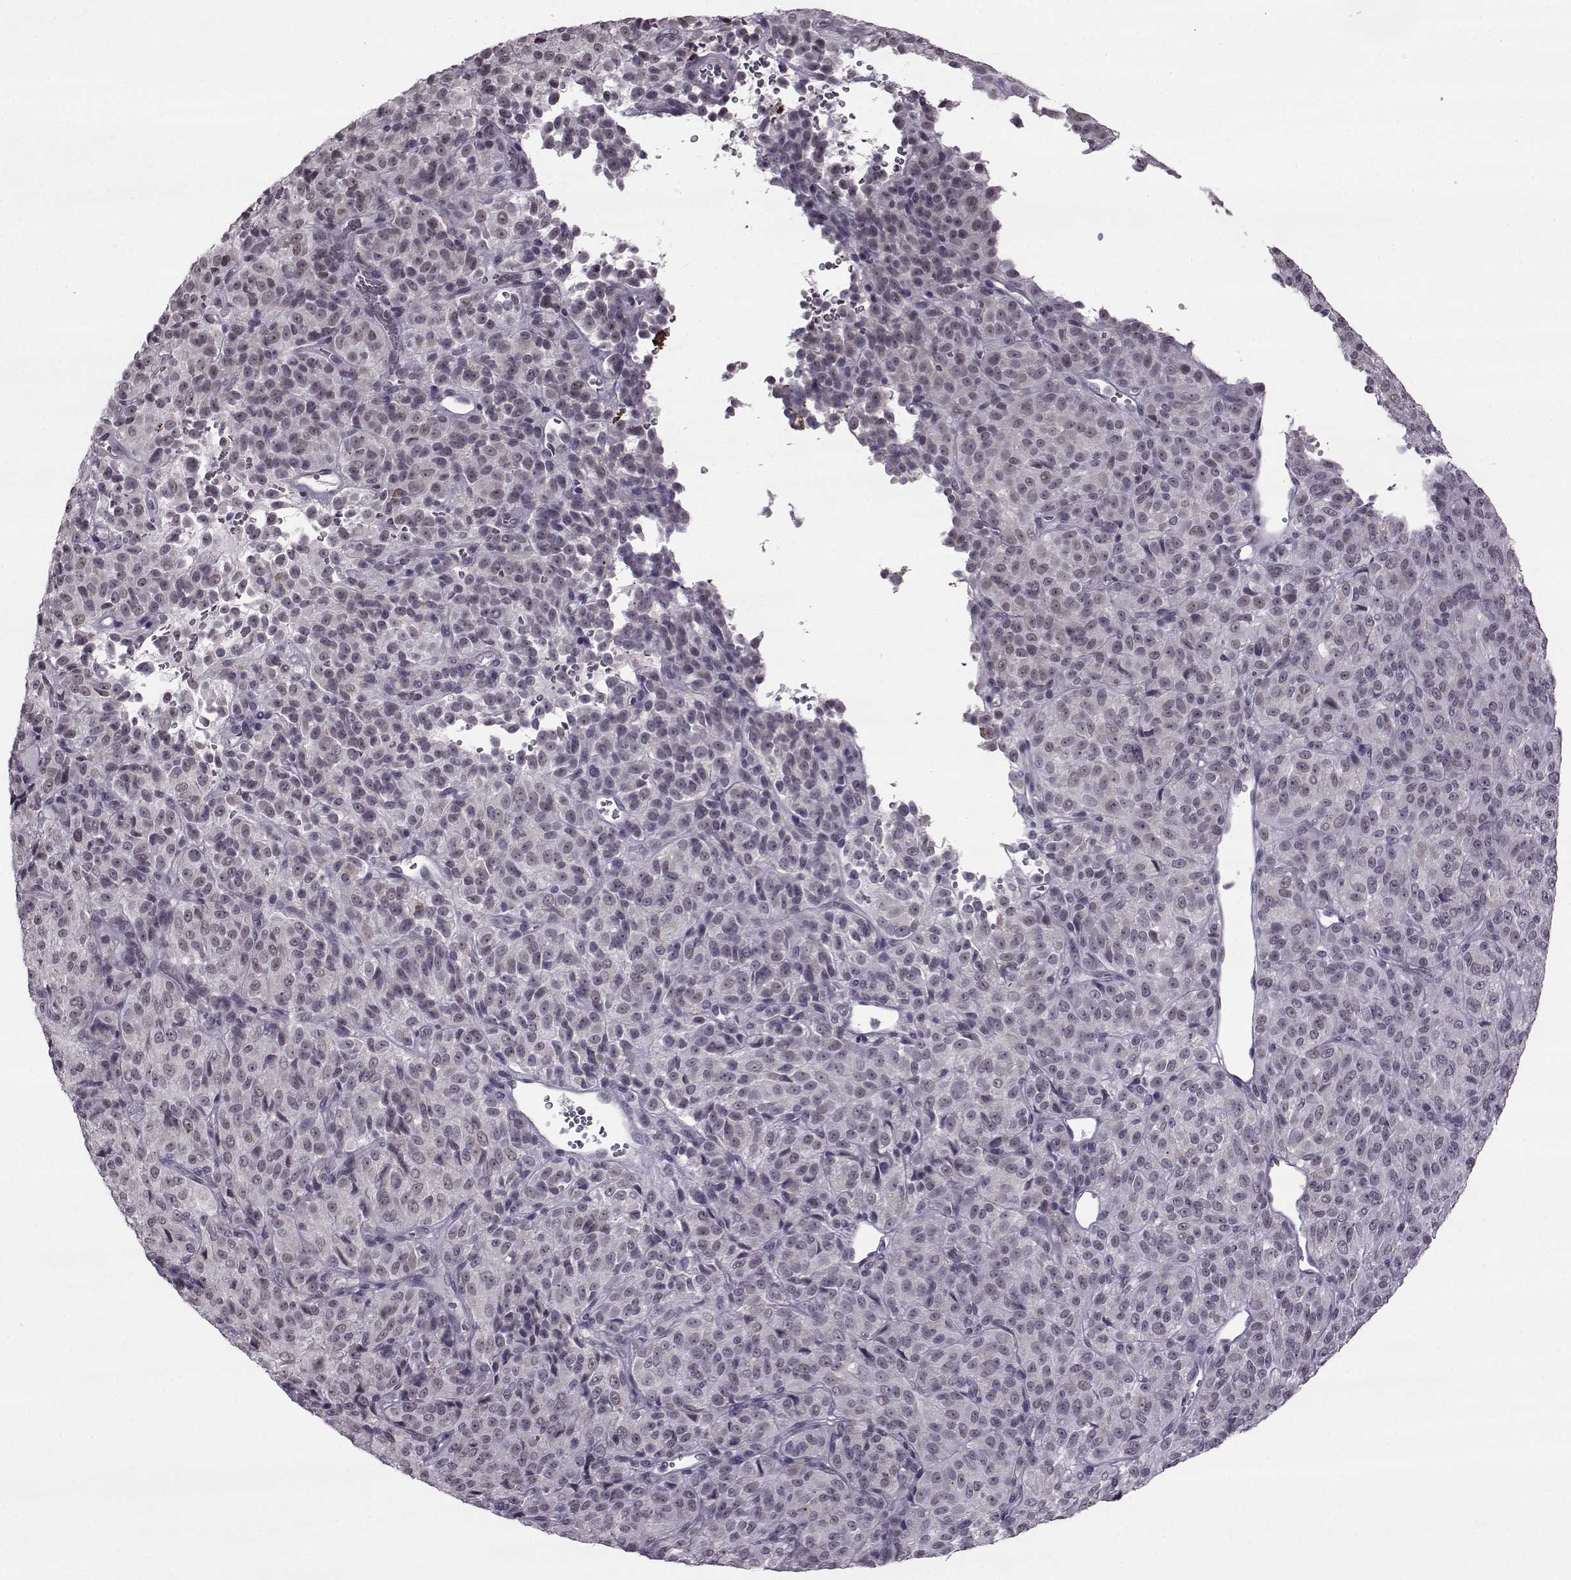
{"staining": {"intensity": "negative", "quantity": "none", "location": "none"}, "tissue": "melanoma", "cell_type": "Tumor cells", "image_type": "cancer", "snomed": [{"axis": "morphology", "description": "Malignant melanoma, Metastatic site"}, {"axis": "topography", "description": "Brain"}], "caption": "Histopathology image shows no protein positivity in tumor cells of malignant melanoma (metastatic site) tissue.", "gene": "SLC28A2", "patient": {"sex": "female", "age": 56}}